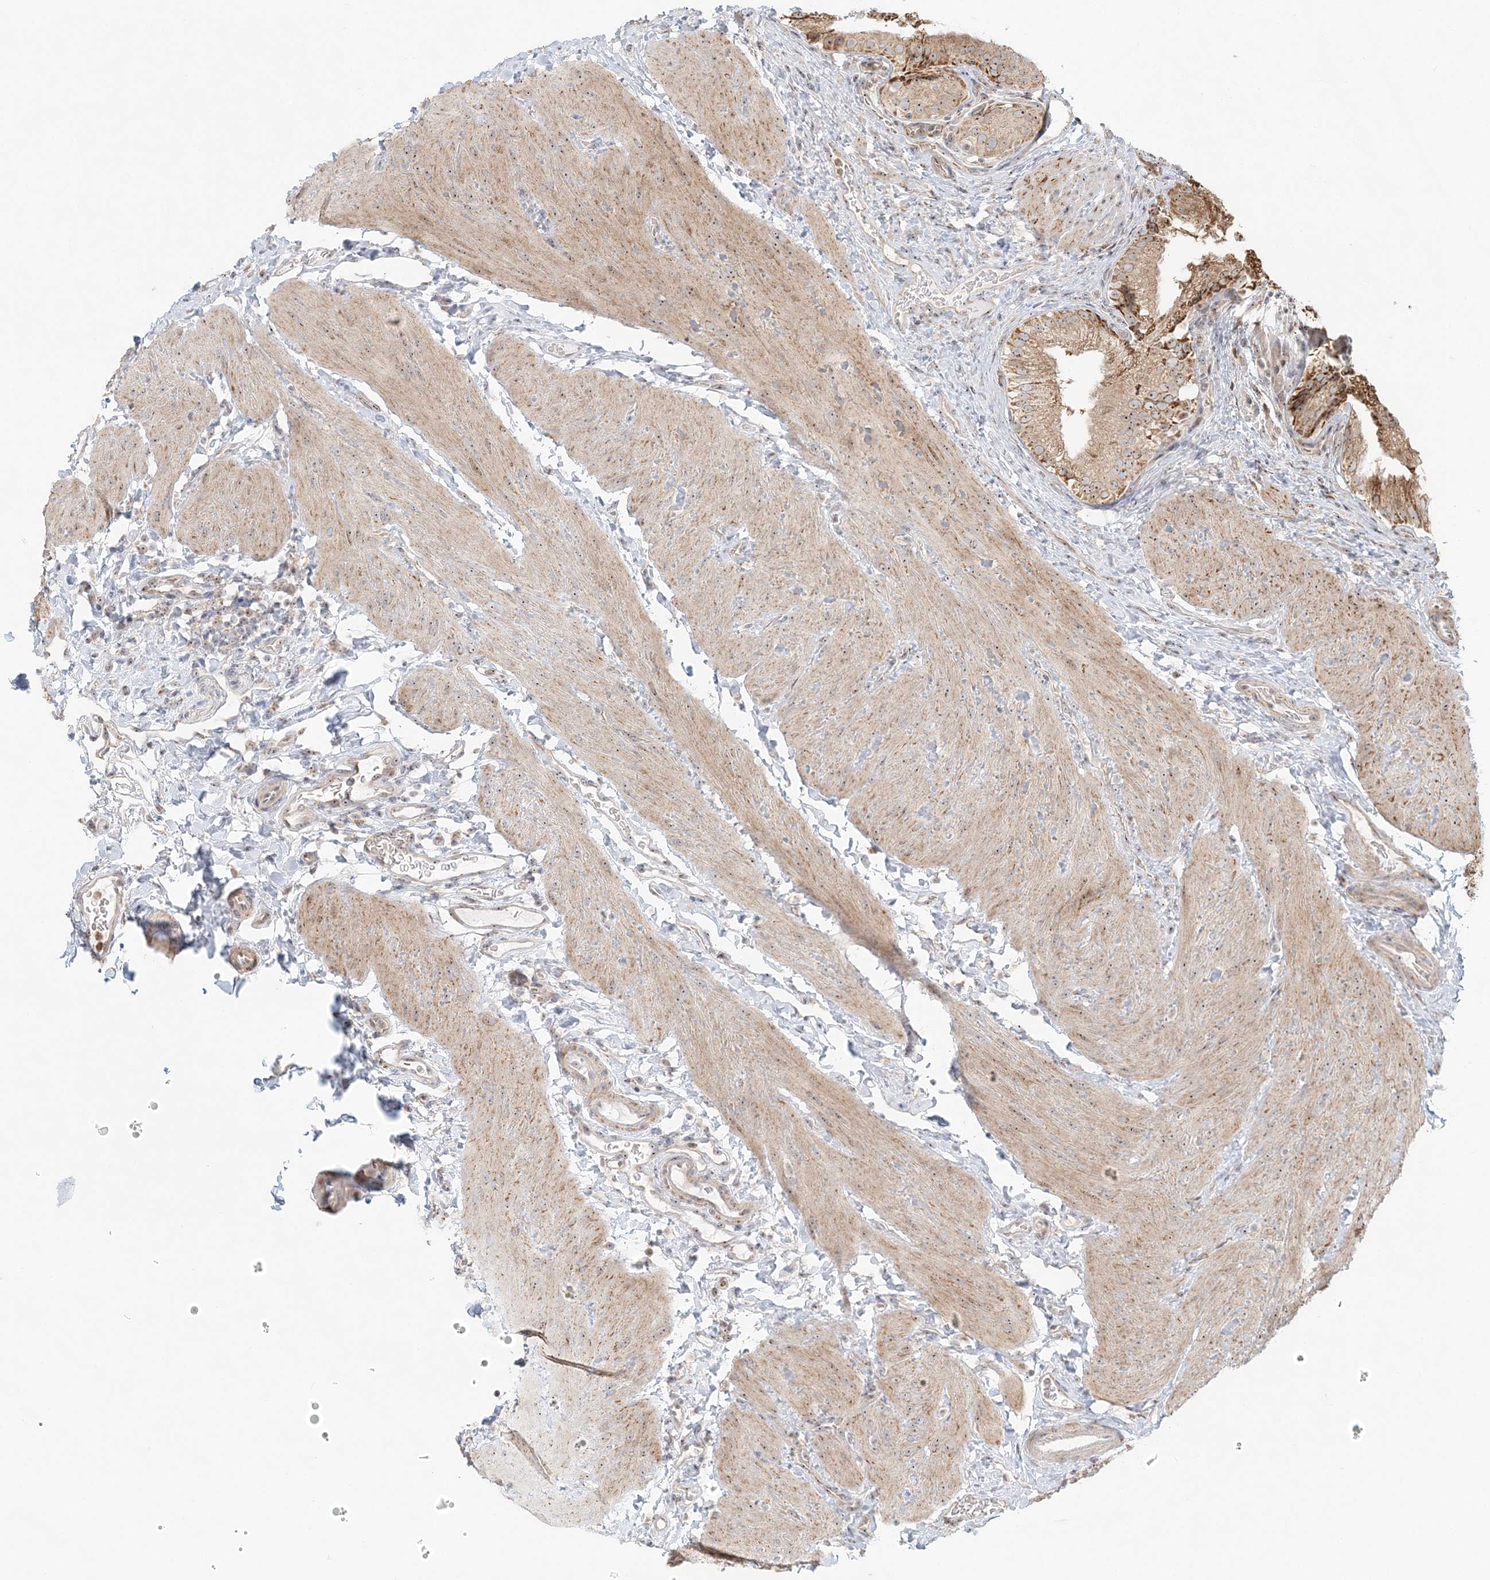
{"staining": {"intensity": "moderate", "quantity": ">75%", "location": "cytoplasmic/membranous,nuclear"}, "tissue": "gallbladder", "cell_type": "Glandular cells", "image_type": "normal", "snomed": [{"axis": "morphology", "description": "Normal tissue, NOS"}, {"axis": "topography", "description": "Gallbladder"}], "caption": "IHC (DAB (3,3'-diaminobenzidine)) staining of benign gallbladder demonstrates moderate cytoplasmic/membranous,nuclear protein positivity in approximately >75% of glandular cells. The staining was performed using DAB to visualize the protein expression in brown, while the nuclei were stained in blue with hematoxylin (Magnification: 20x).", "gene": "UBE2F", "patient": {"sex": "female", "age": 30}}